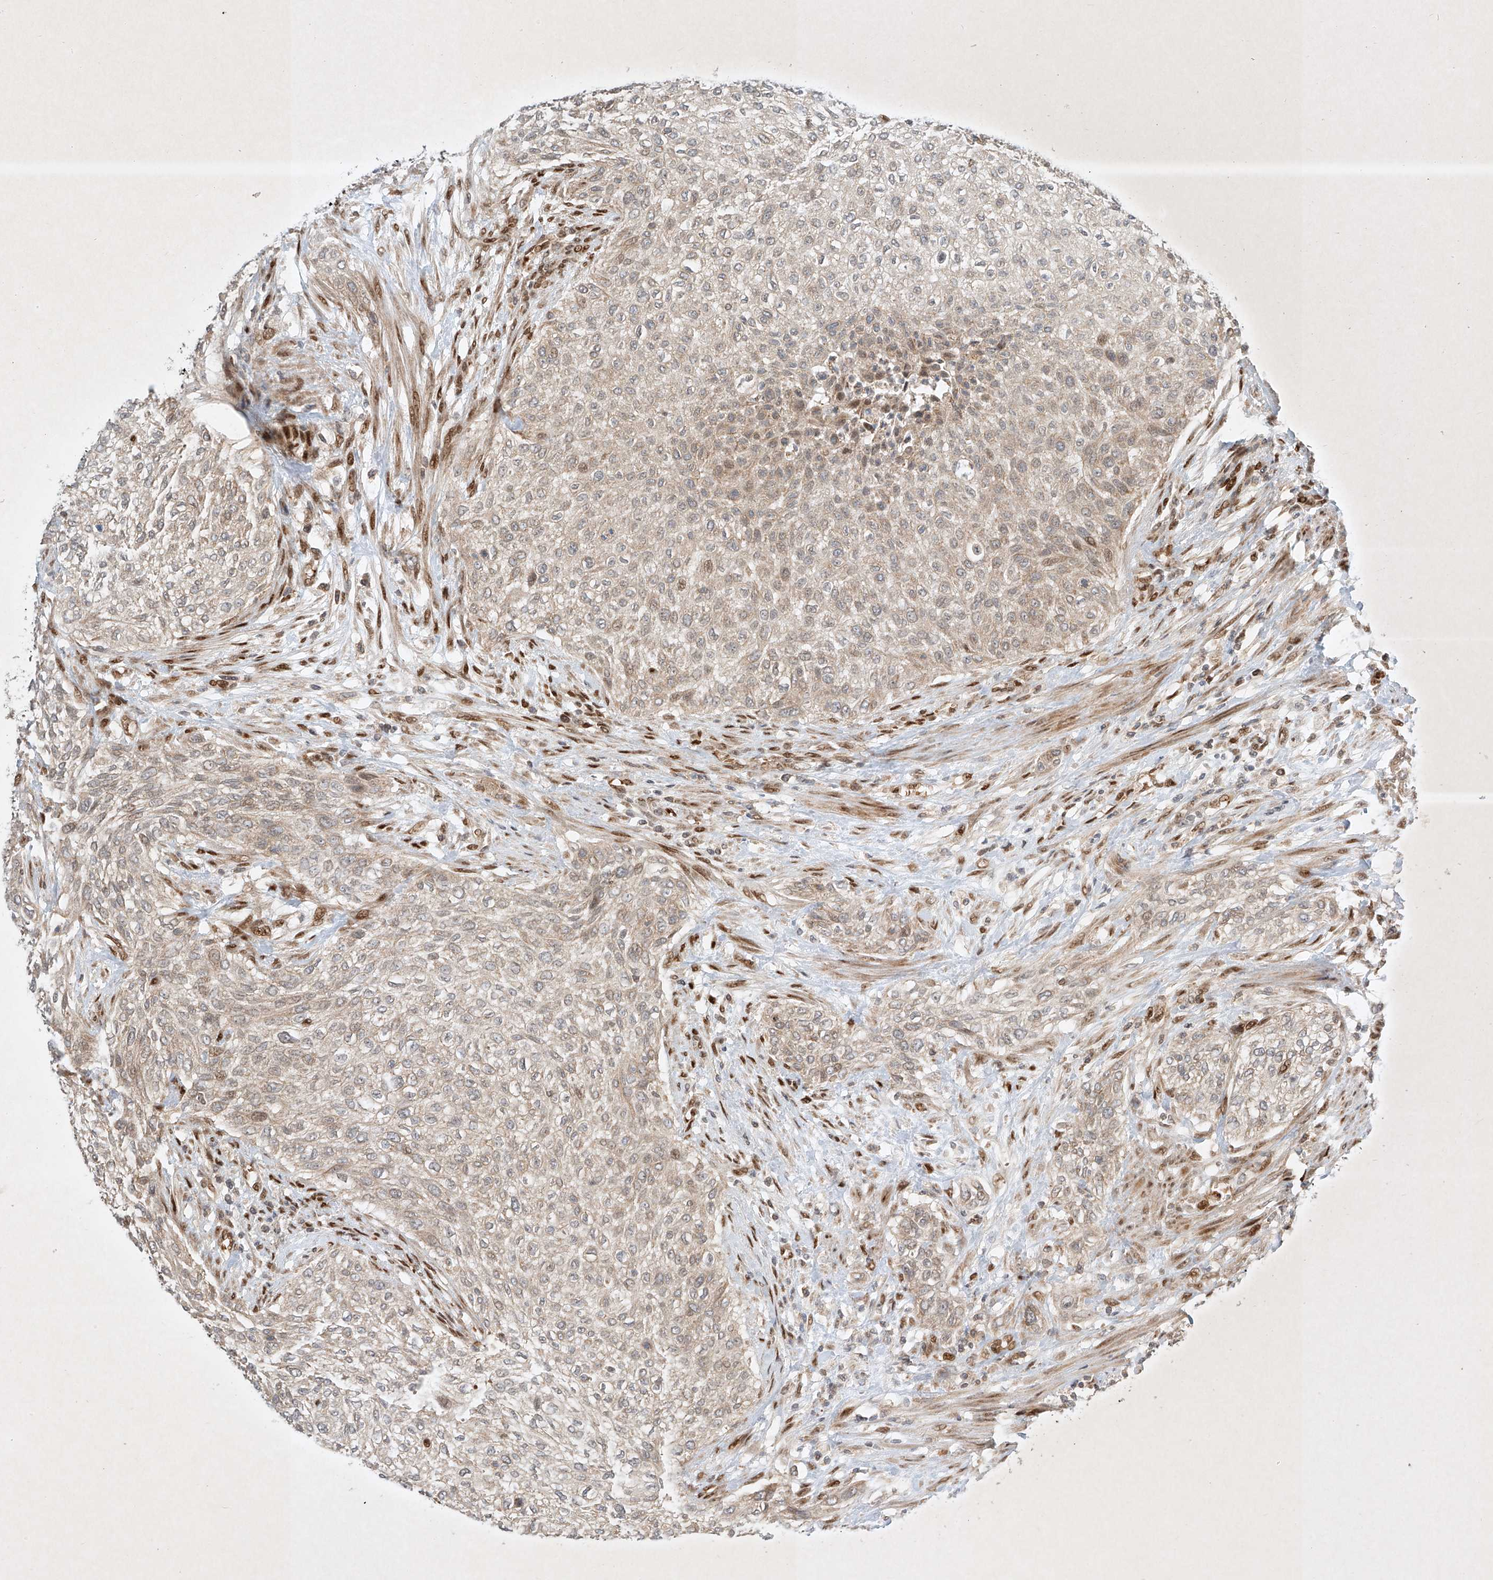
{"staining": {"intensity": "weak", "quantity": "25%-75%", "location": "cytoplasmic/membranous"}, "tissue": "urothelial cancer", "cell_type": "Tumor cells", "image_type": "cancer", "snomed": [{"axis": "morphology", "description": "Urothelial carcinoma, High grade"}, {"axis": "topography", "description": "Urinary bladder"}], "caption": "Urothelial cancer stained for a protein (brown) displays weak cytoplasmic/membranous positive positivity in approximately 25%-75% of tumor cells.", "gene": "EPG5", "patient": {"sex": "male", "age": 35}}